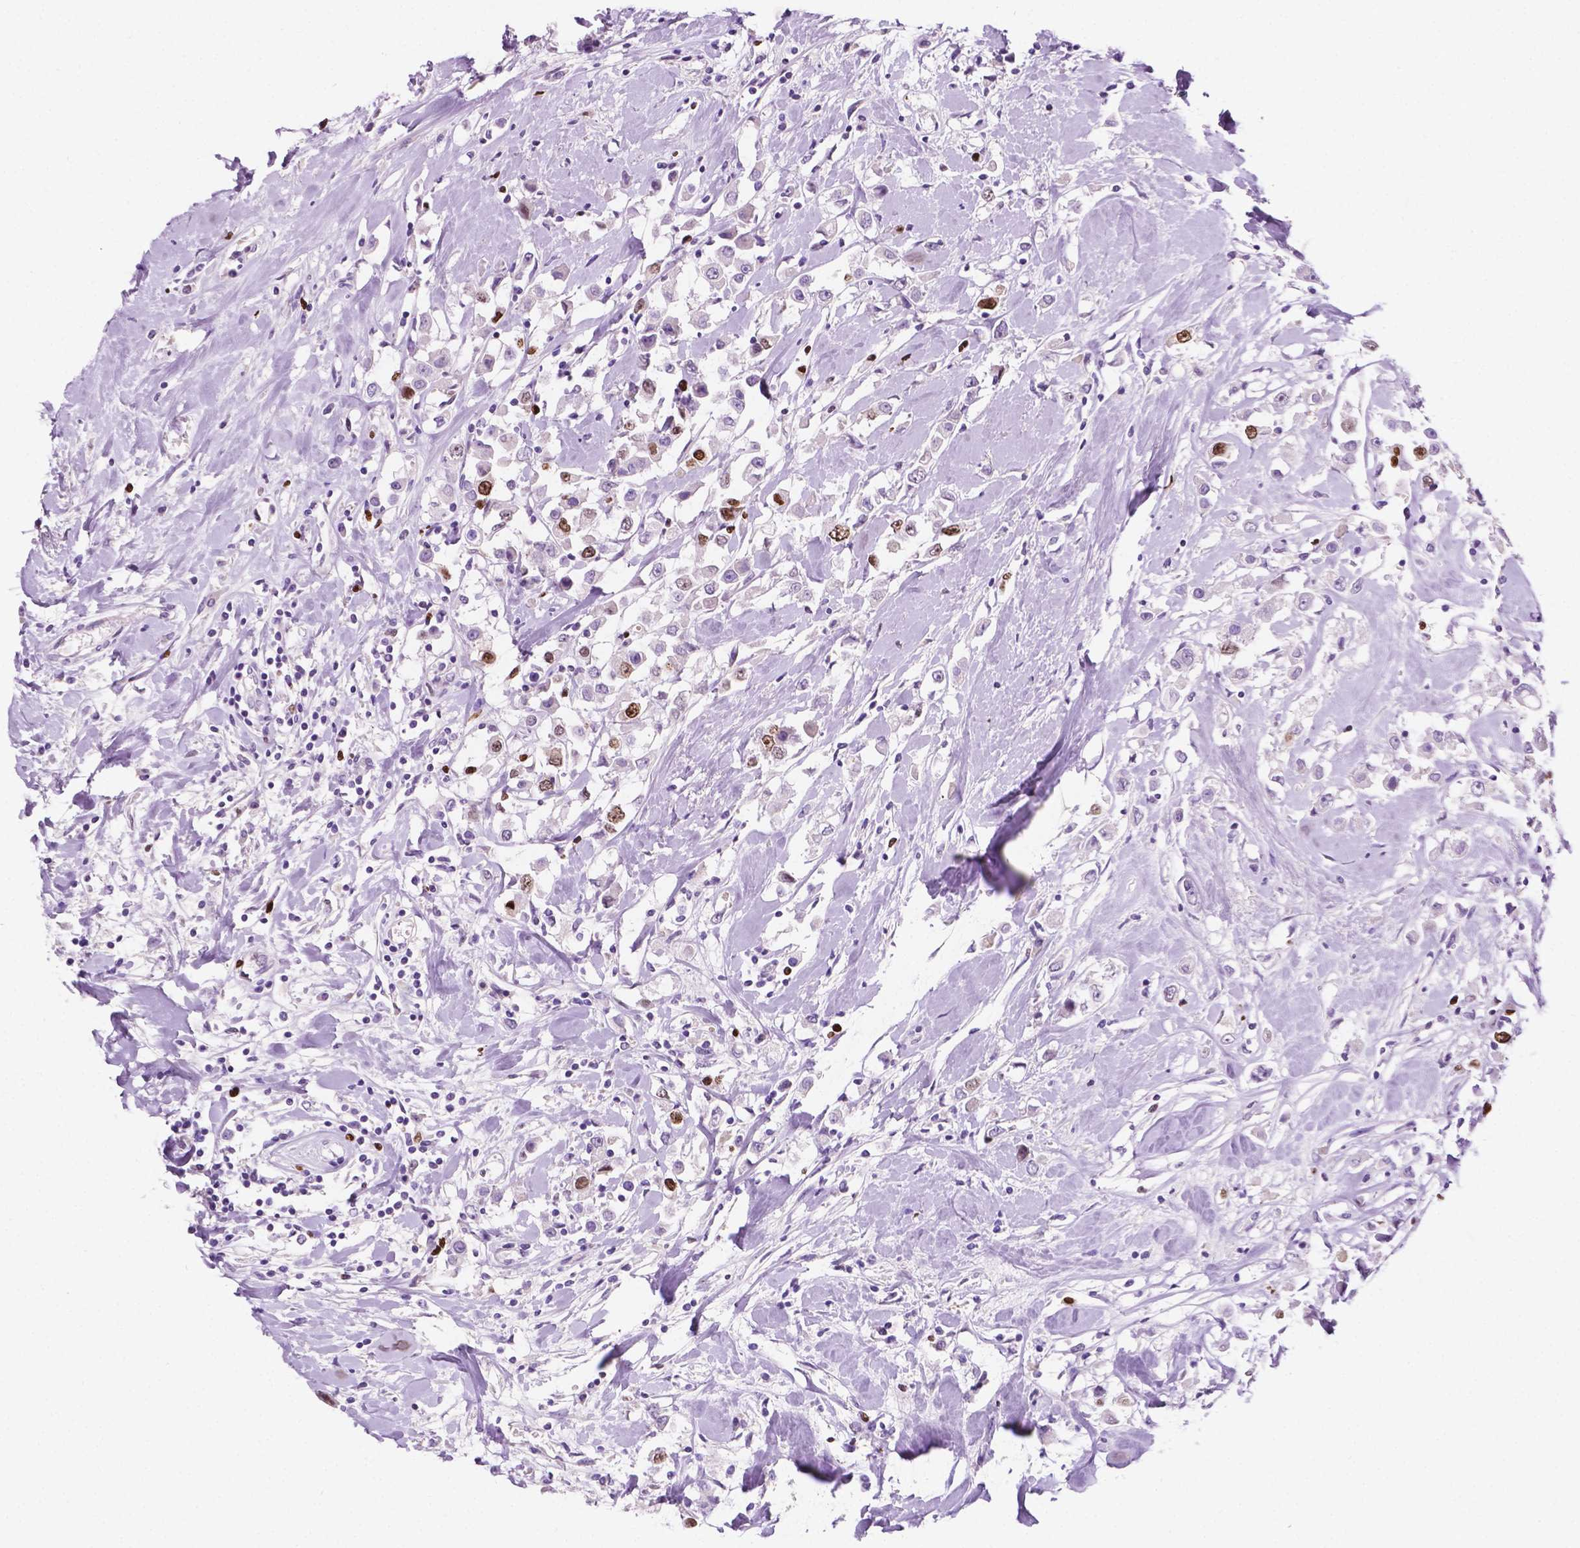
{"staining": {"intensity": "strong", "quantity": "<25%", "location": "nuclear"}, "tissue": "breast cancer", "cell_type": "Tumor cells", "image_type": "cancer", "snomed": [{"axis": "morphology", "description": "Duct carcinoma"}, {"axis": "topography", "description": "Breast"}], "caption": "Intraductal carcinoma (breast) stained with a protein marker reveals strong staining in tumor cells.", "gene": "SIAH2", "patient": {"sex": "female", "age": 61}}